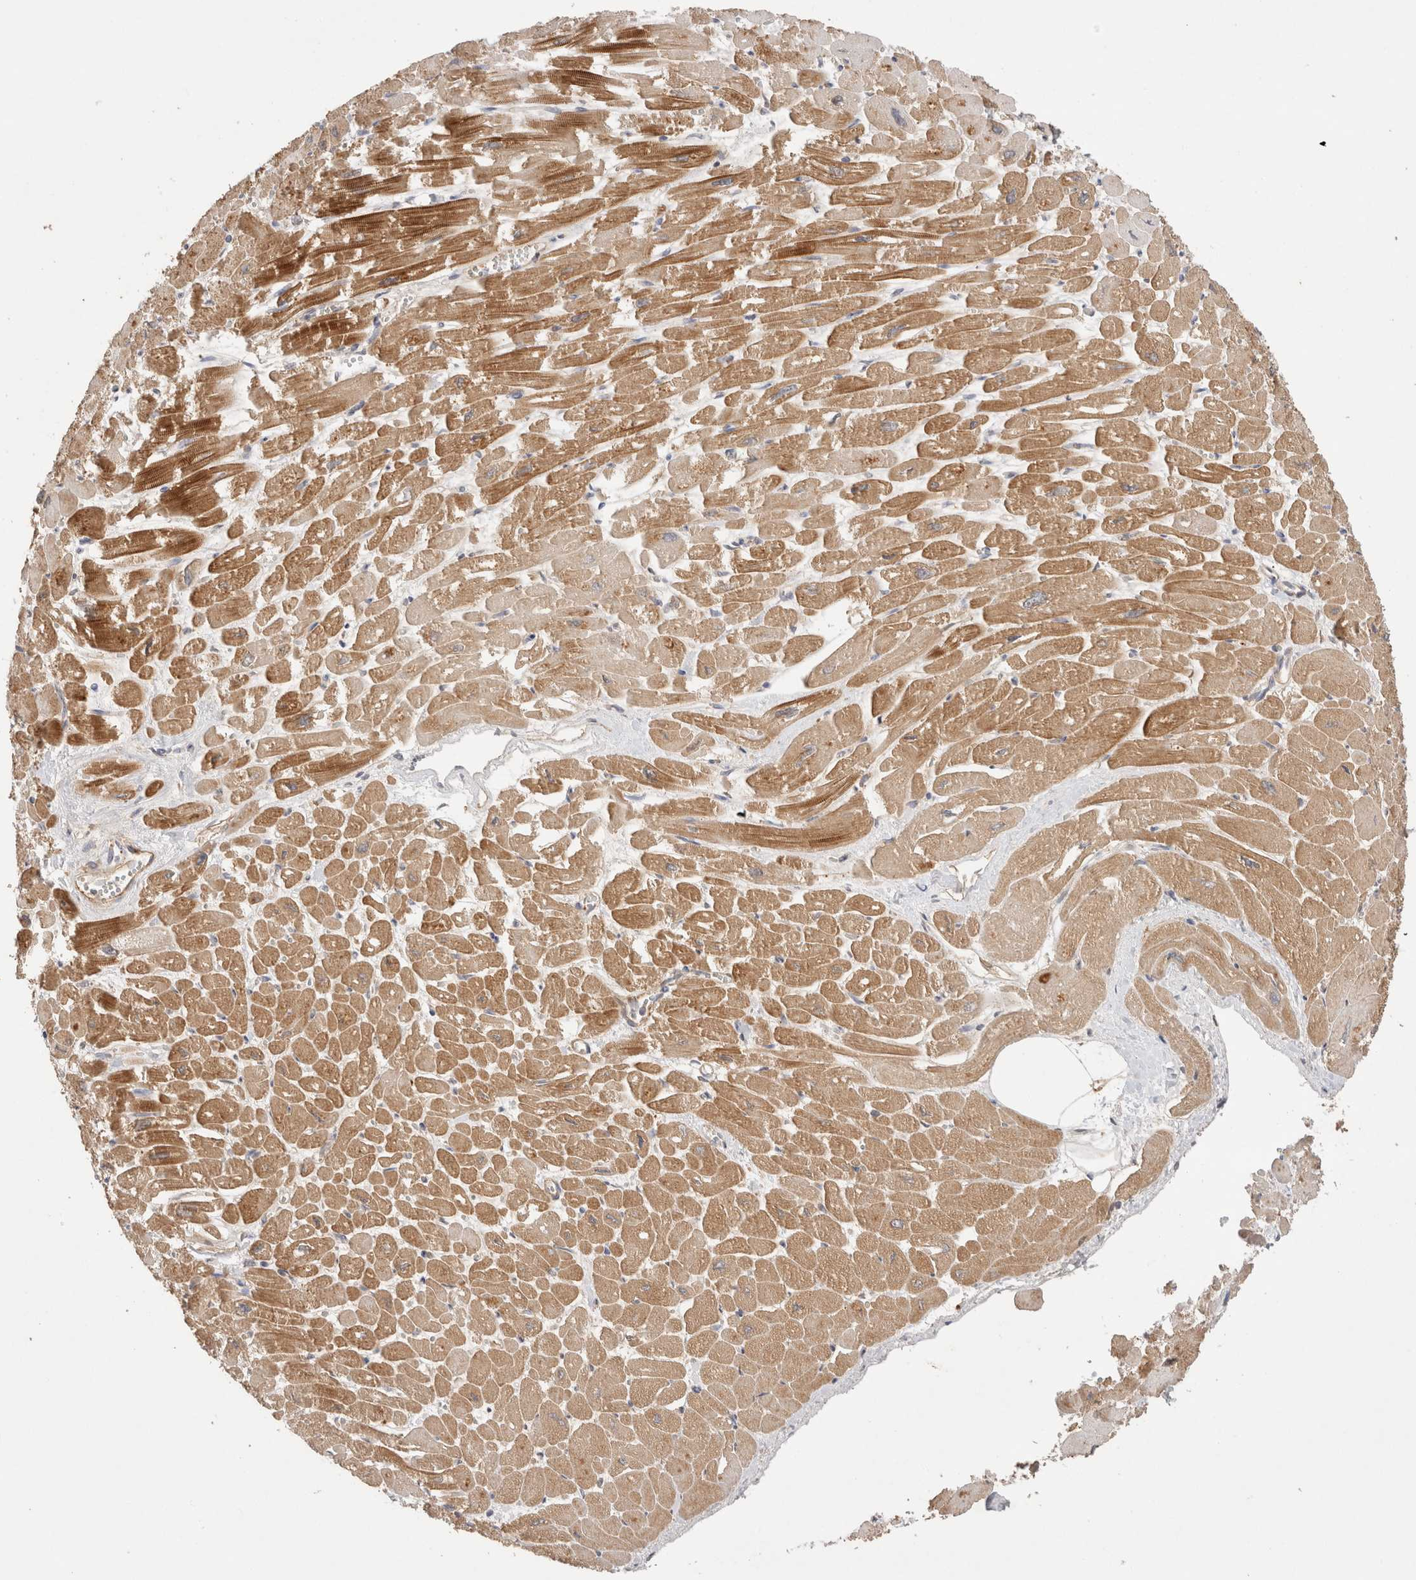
{"staining": {"intensity": "moderate", "quantity": ">75%", "location": "cytoplasmic/membranous"}, "tissue": "heart muscle", "cell_type": "Cardiomyocytes", "image_type": "normal", "snomed": [{"axis": "morphology", "description": "Normal tissue, NOS"}, {"axis": "topography", "description": "Heart"}], "caption": "Protein positivity by IHC reveals moderate cytoplasmic/membranous staining in approximately >75% of cardiomyocytes in unremarkable heart muscle. (DAB = brown stain, brightfield microscopy at high magnification).", "gene": "C8orf44", "patient": {"sex": "male", "age": 54}}